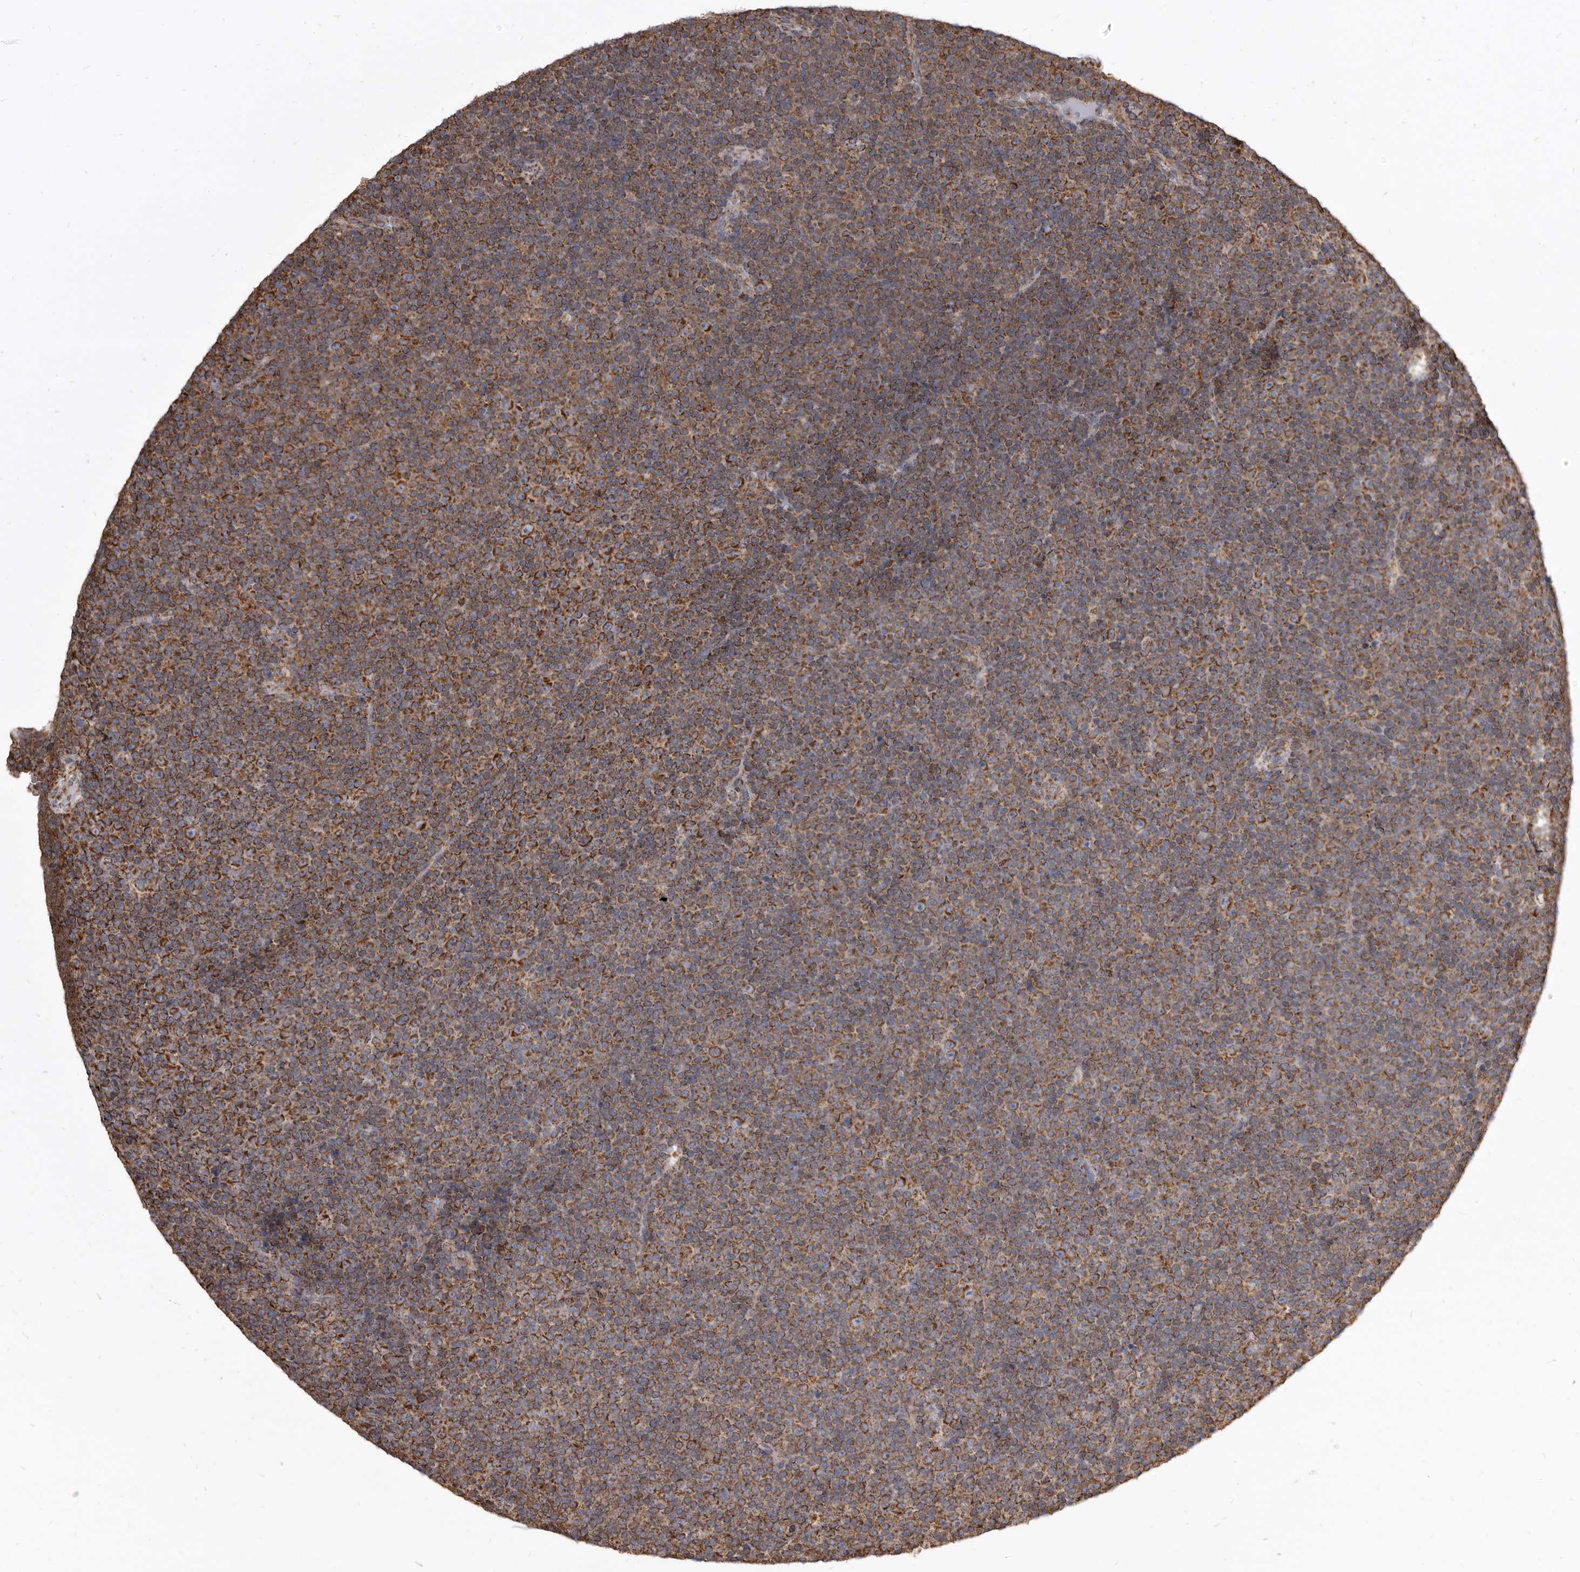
{"staining": {"intensity": "strong", "quantity": ">75%", "location": "cytoplasmic/membranous"}, "tissue": "lymphoma", "cell_type": "Tumor cells", "image_type": "cancer", "snomed": [{"axis": "morphology", "description": "Malignant lymphoma, non-Hodgkin's type, Low grade"}, {"axis": "topography", "description": "Lymph node"}], "caption": "DAB (3,3'-diaminobenzidine) immunohistochemical staining of lymphoma demonstrates strong cytoplasmic/membranous protein staining in approximately >75% of tumor cells.", "gene": "CDK5RAP3", "patient": {"sex": "female", "age": 67}}